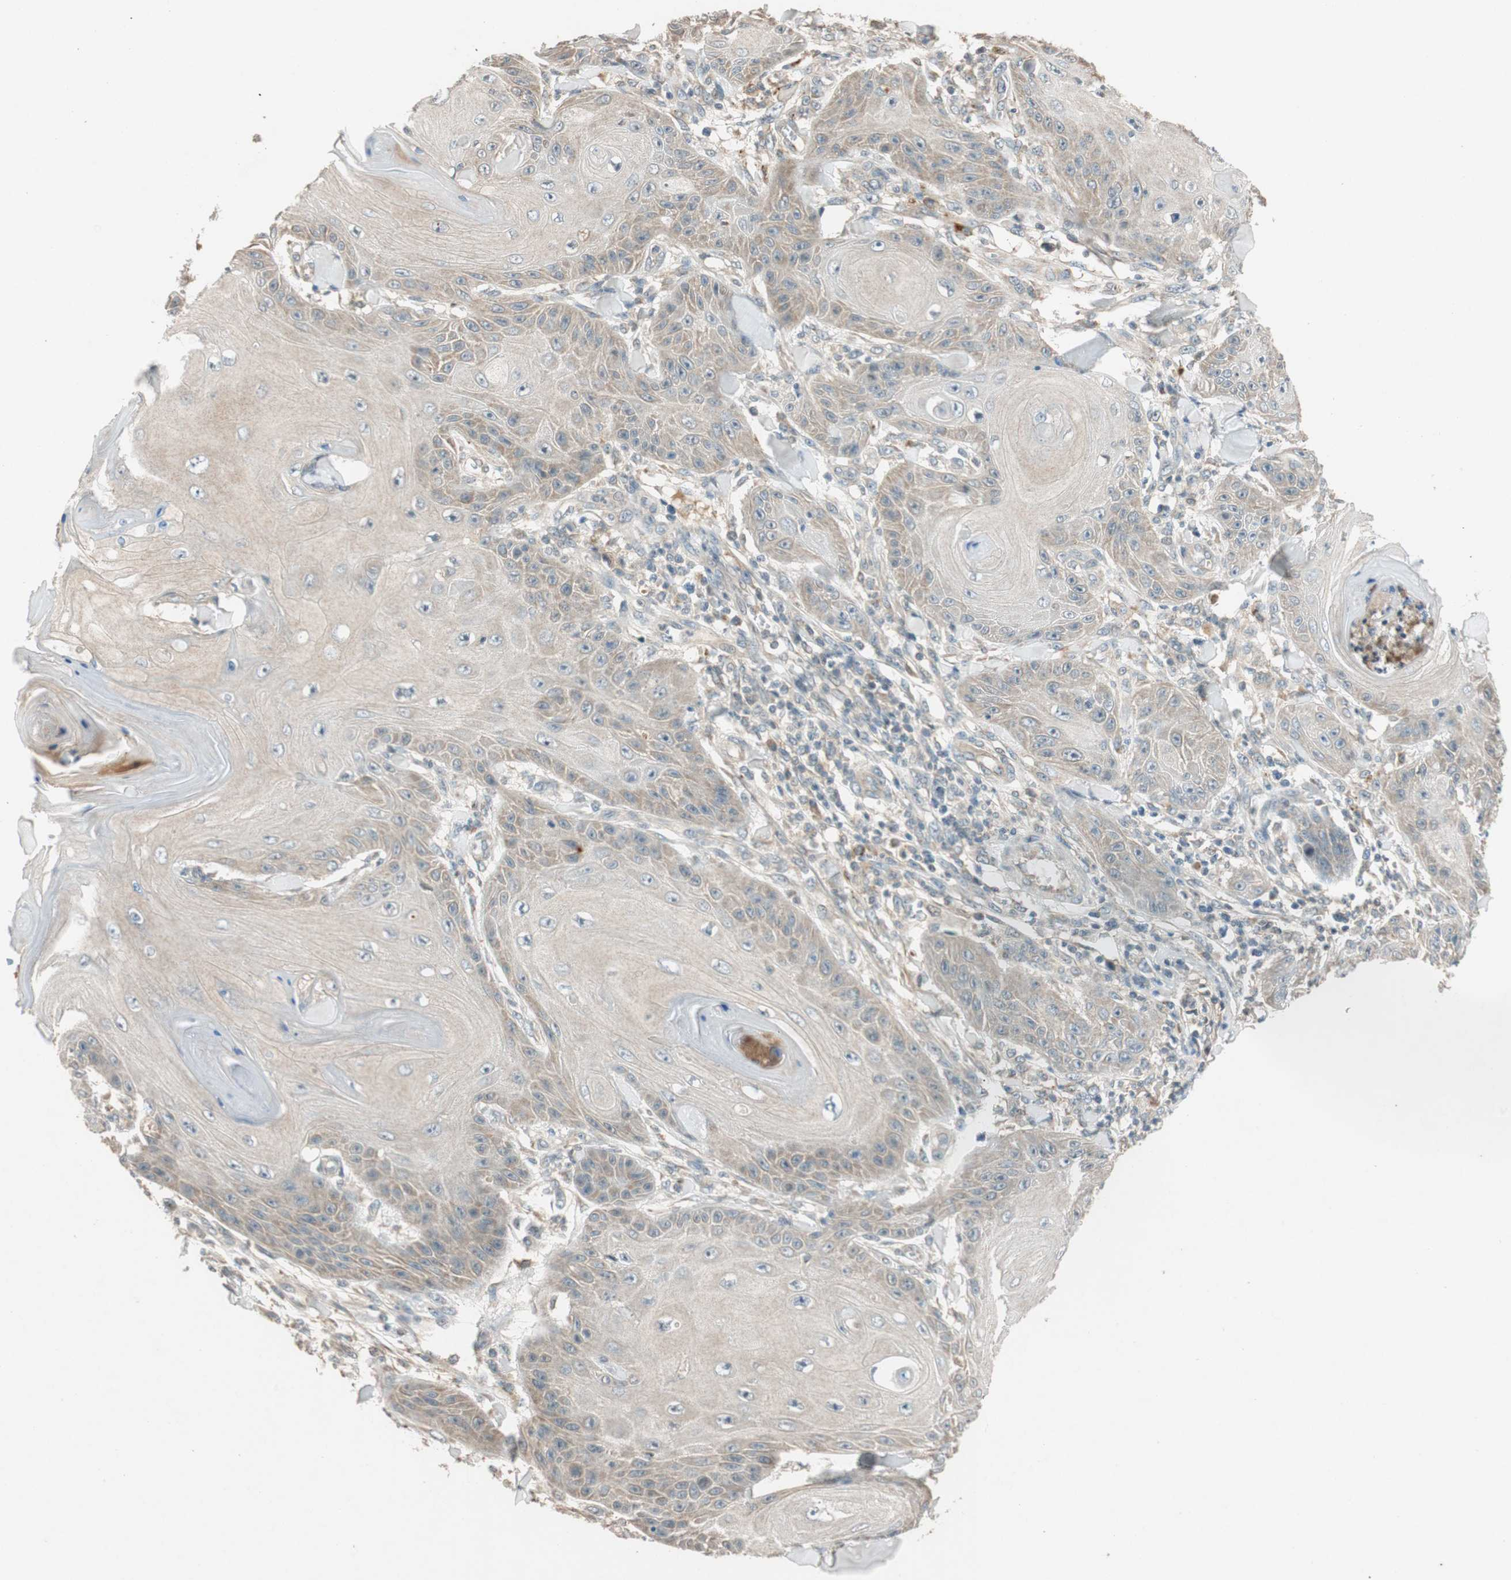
{"staining": {"intensity": "weak", "quantity": ">75%", "location": "cytoplasmic/membranous"}, "tissue": "skin cancer", "cell_type": "Tumor cells", "image_type": "cancer", "snomed": [{"axis": "morphology", "description": "Squamous cell carcinoma, NOS"}, {"axis": "topography", "description": "Skin"}], "caption": "Tumor cells display weak cytoplasmic/membranous expression in approximately >75% of cells in skin cancer.", "gene": "GLB1", "patient": {"sex": "female", "age": 78}}